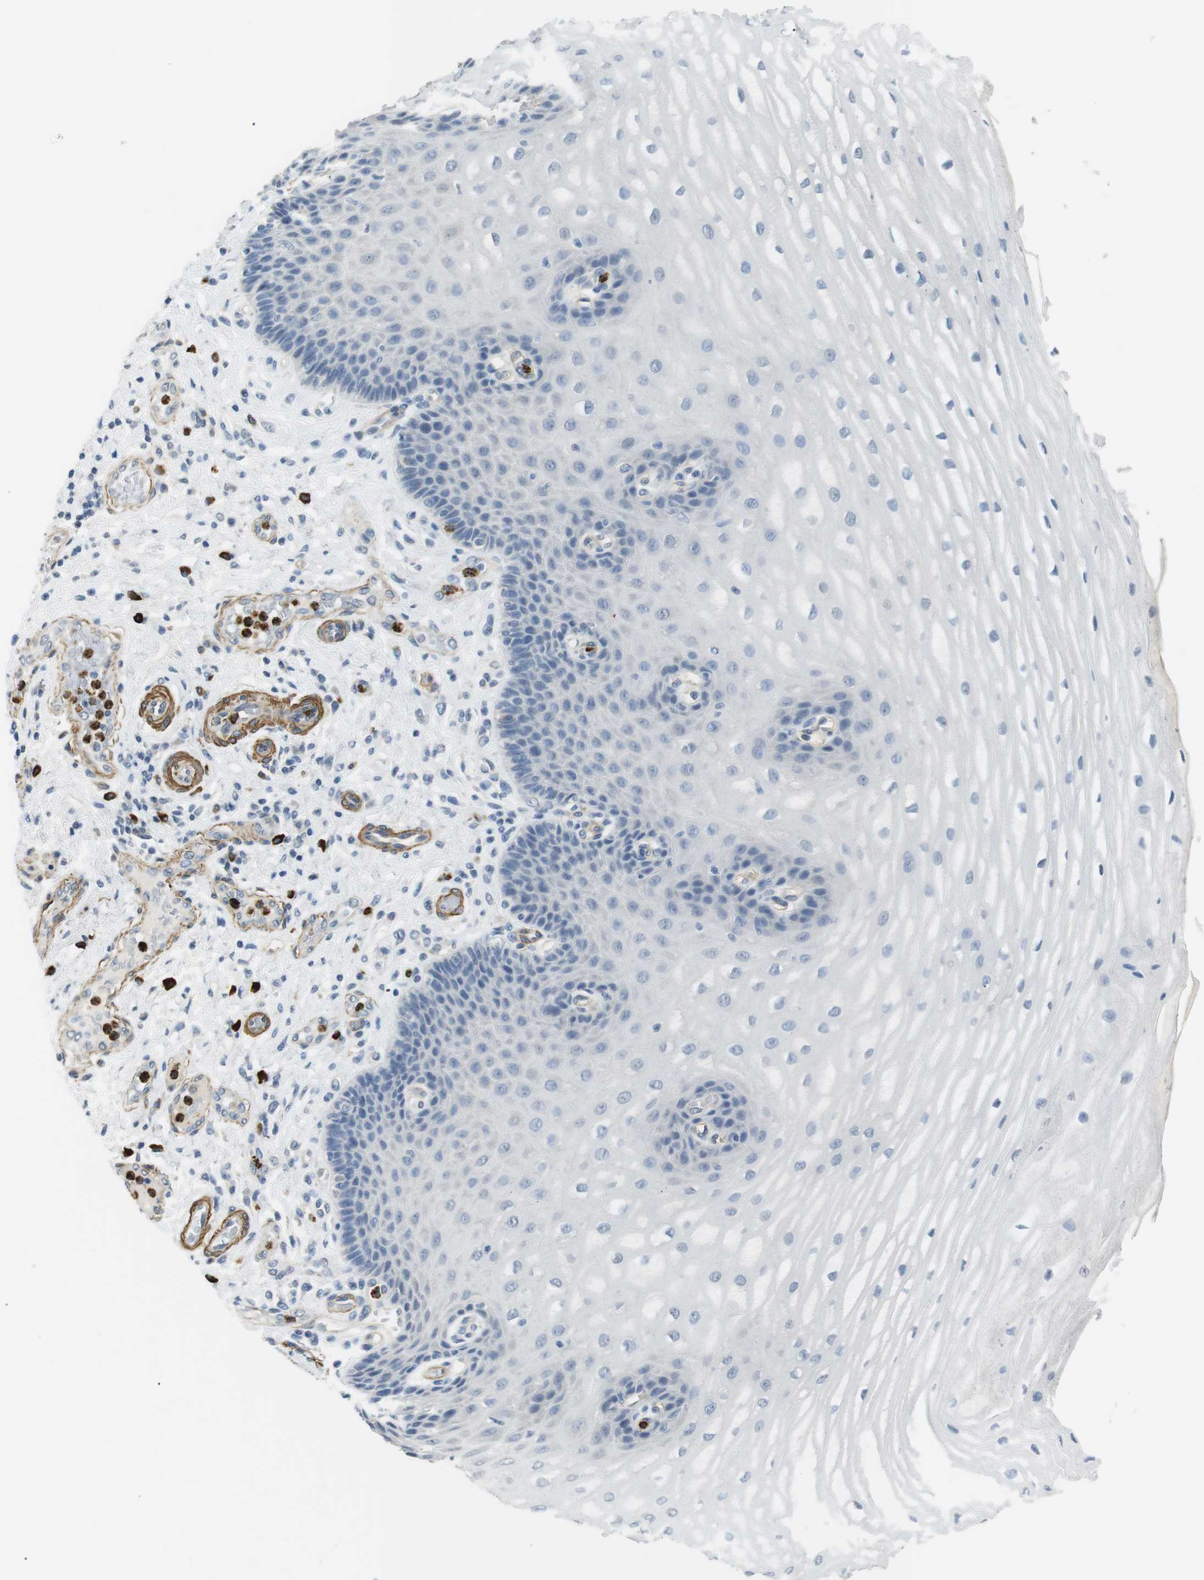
{"staining": {"intensity": "negative", "quantity": "none", "location": "none"}, "tissue": "esophagus", "cell_type": "Squamous epithelial cells", "image_type": "normal", "snomed": [{"axis": "morphology", "description": "Normal tissue, NOS"}, {"axis": "topography", "description": "Esophagus"}], "caption": "Immunohistochemistry histopathology image of benign esophagus: human esophagus stained with DAB exhibits no significant protein positivity in squamous epithelial cells. (DAB (3,3'-diaminobenzidine) immunohistochemistry (IHC) with hematoxylin counter stain).", "gene": "GZMM", "patient": {"sex": "male", "age": 54}}